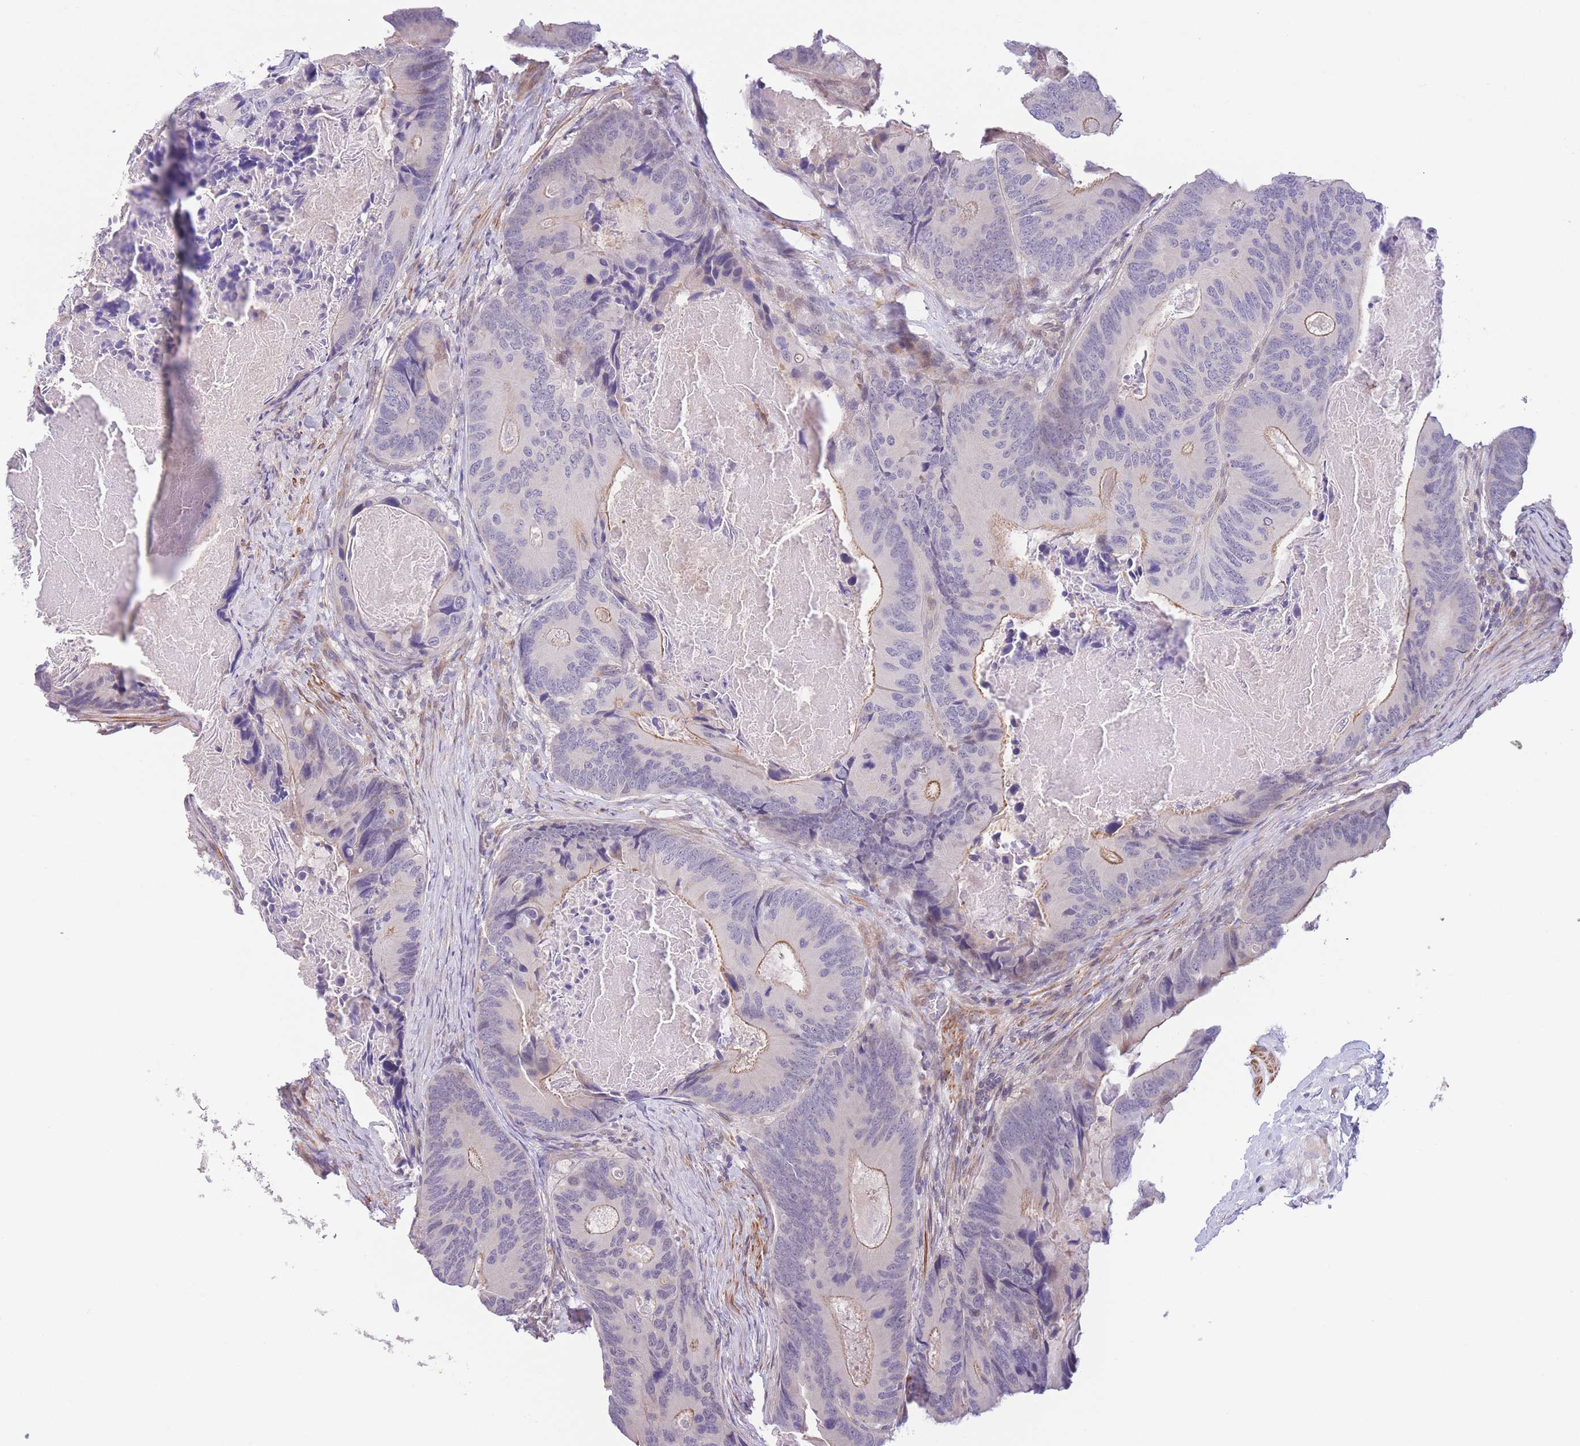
{"staining": {"intensity": "moderate", "quantity": "<25%", "location": "cytoplasmic/membranous"}, "tissue": "colorectal cancer", "cell_type": "Tumor cells", "image_type": "cancer", "snomed": [{"axis": "morphology", "description": "Adenocarcinoma, NOS"}, {"axis": "topography", "description": "Colon"}], "caption": "Moderate cytoplasmic/membranous expression for a protein is present in approximately <25% of tumor cells of colorectal adenocarcinoma using IHC.", "gene": "C9orf152", "patient": {"sex": "male", "age": 84}}